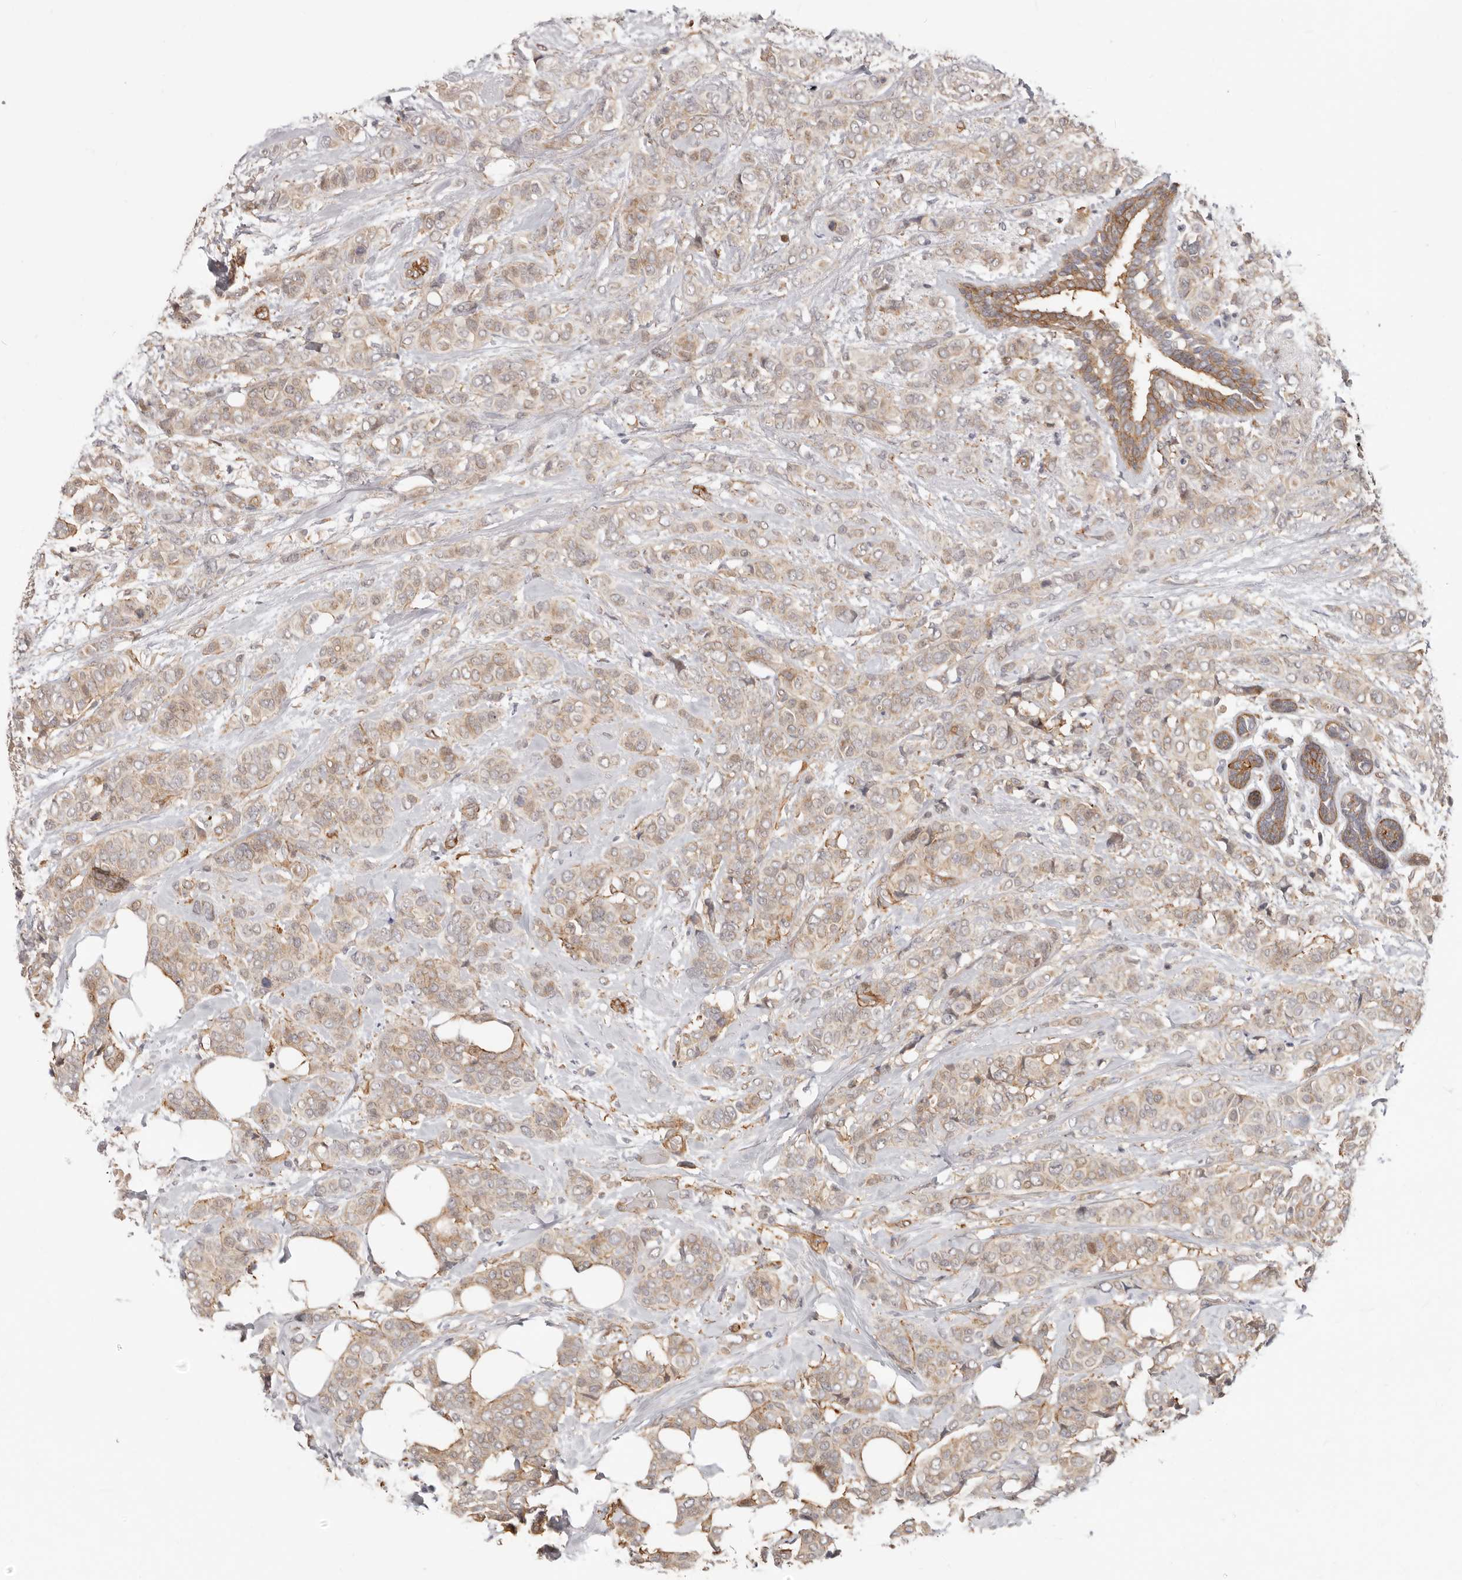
{"staining": {"intensity": "weak", "quantity": ">75%", "location": "cytoplasmic/membranous"}, "tissue": "breast cancer", "cell_type": "Tumor cells", "image_type": "cancer", "snomed": [{"axis": "morphology", "description": "Lobular carcinoma"}, {"axis": "topography", "description": "Breast"}], "caption": "Weak cytoplasmic/membranous protein expression is present in about >75% of tumor cells in breast lobular carcinoma.", "gene": "SZT2", "patient": {"sex": "female", "age": 51}}